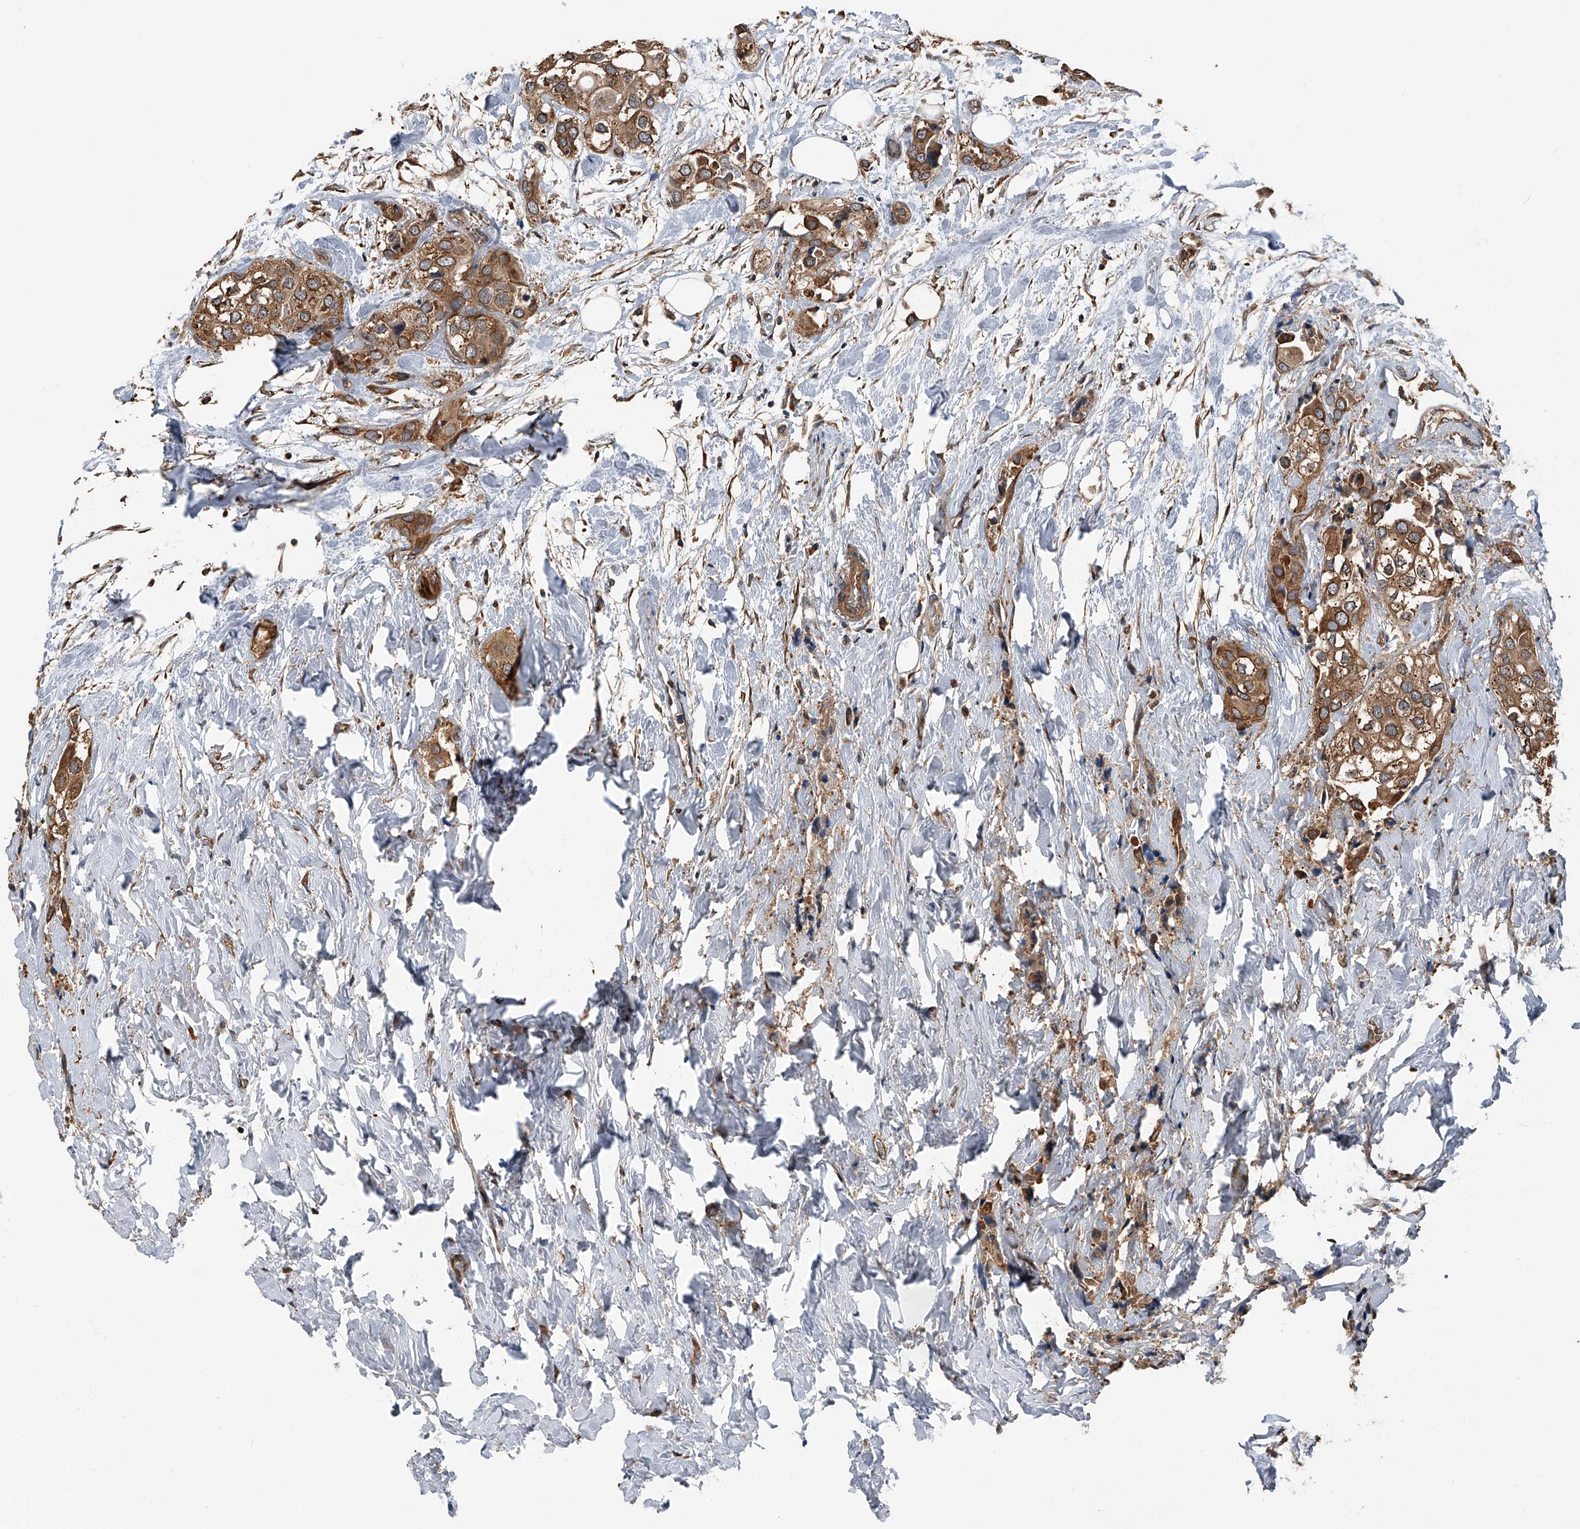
{"staining": {"intensity": "moderate", "quantity": "25%-75%", "location": "cytoplasmic/membranous,nuclear"}, "tissue": "urothelial cancer", "cell_type": "Tumor cells", "image_type": "cancer", "snomed": [{"axis": "morphology", "description": "Urothelial carcinoma, High grade"}, {"axis": "topography", "description": "Urinary bladder"}], "caption": "Human urothelial cancer stained for a protein (brown) displays moderate cytoplasmic/membranous and nuclear positive positivity in about 25%-75% of tumor cells.", "gene": "KCNJ2", "patient": {"sex": "male", "age": 64}}